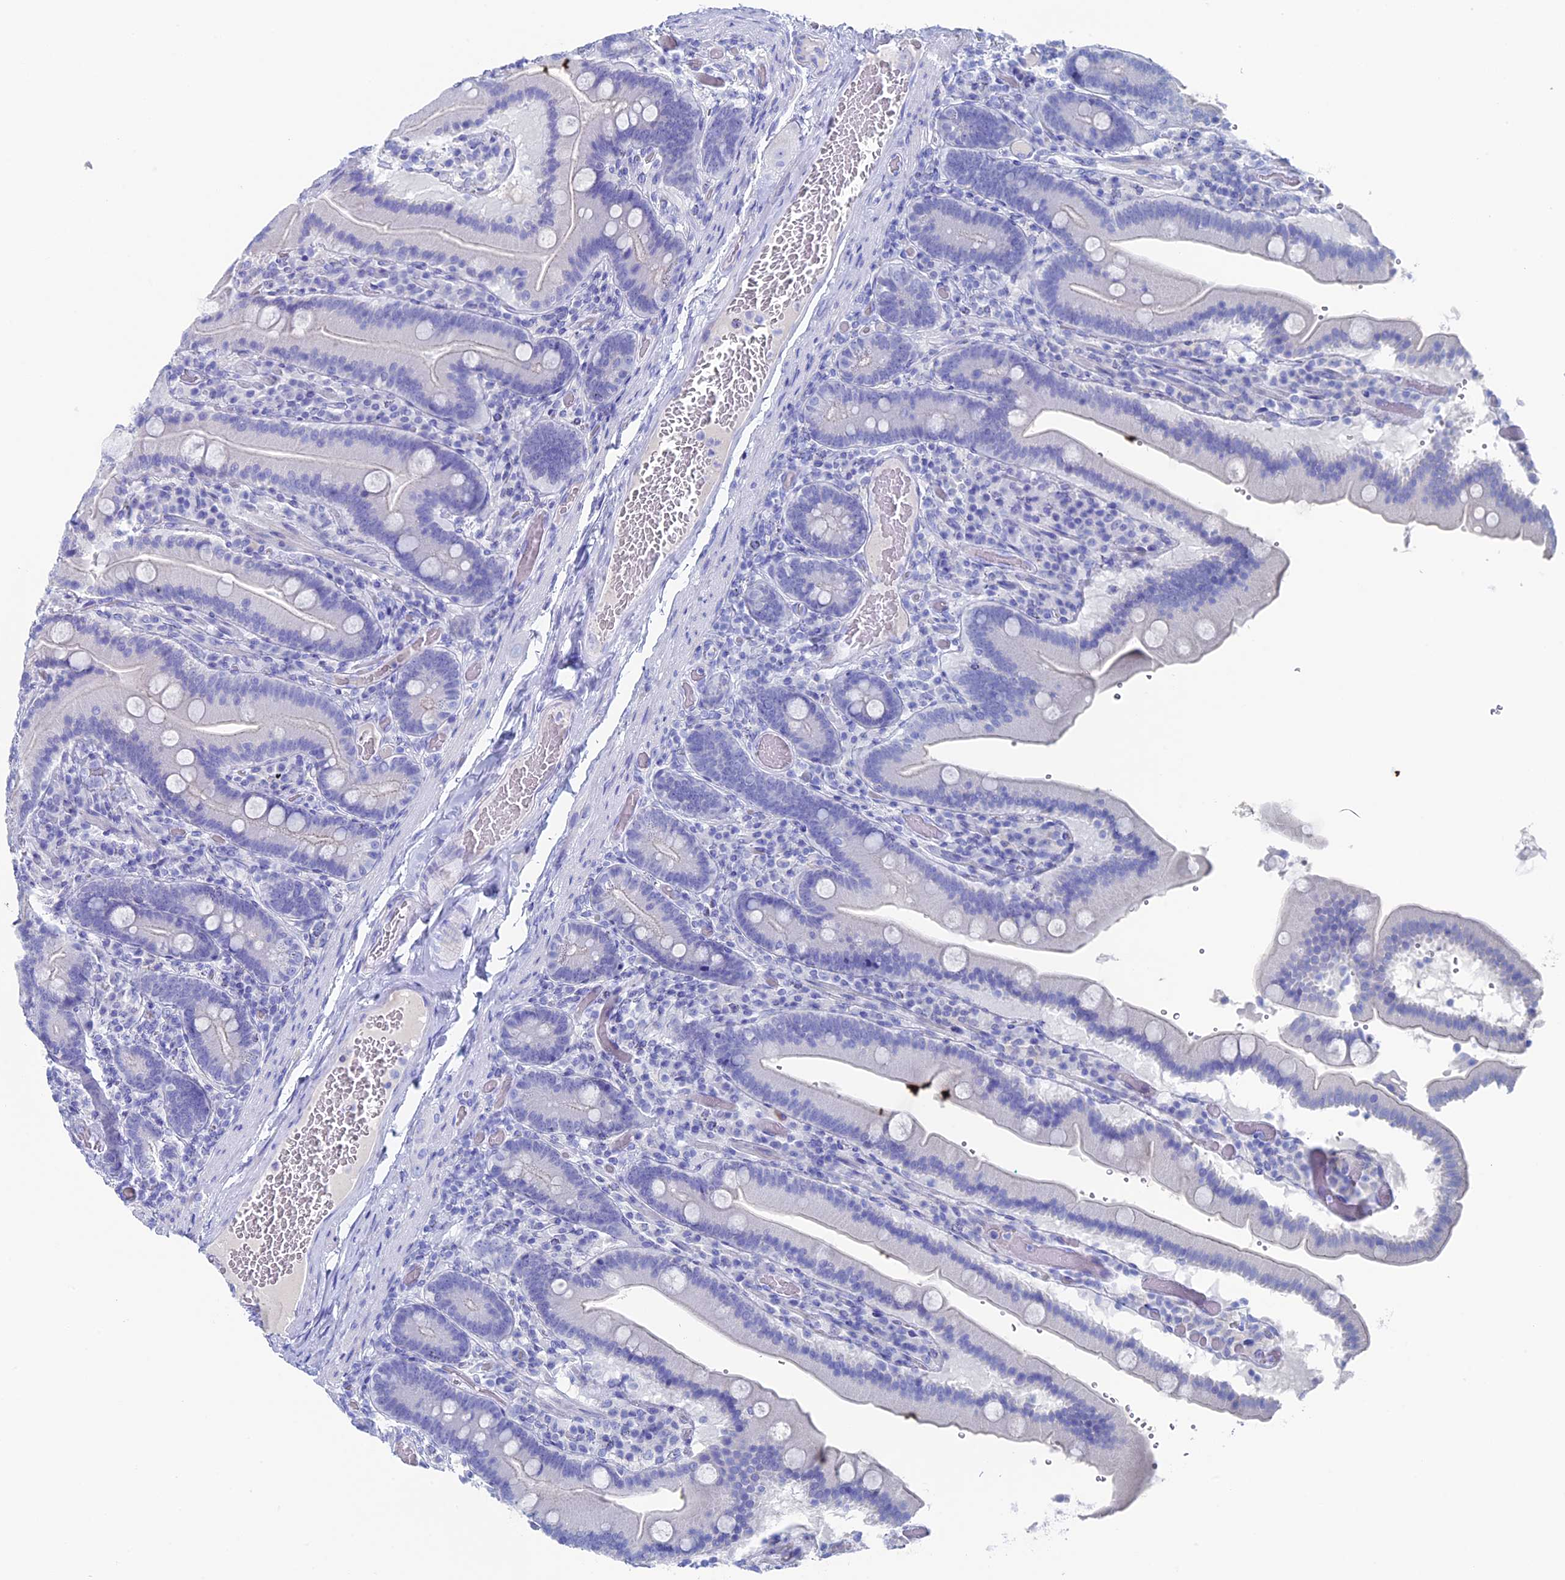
{"staining": {"intensity": "negative", "quantity": "none", "location": "none"}, "tissue": "duodenum", "cell_type": "Glandular cells", "image_type": "normal", "snomed": [{"axis": "morphology", "description": "Normal tissue, NOS"}, {"axis": "topography", "description": "Duodenum"}], "caption": "The histopathology image reveals no significant staining in glandular cells of duodenum. (DAB immunohistochemistry visualized using brightfield microscopy, high magnification).", "gene": "UNC119", "patient": {"sex": "female", "age": 62}}